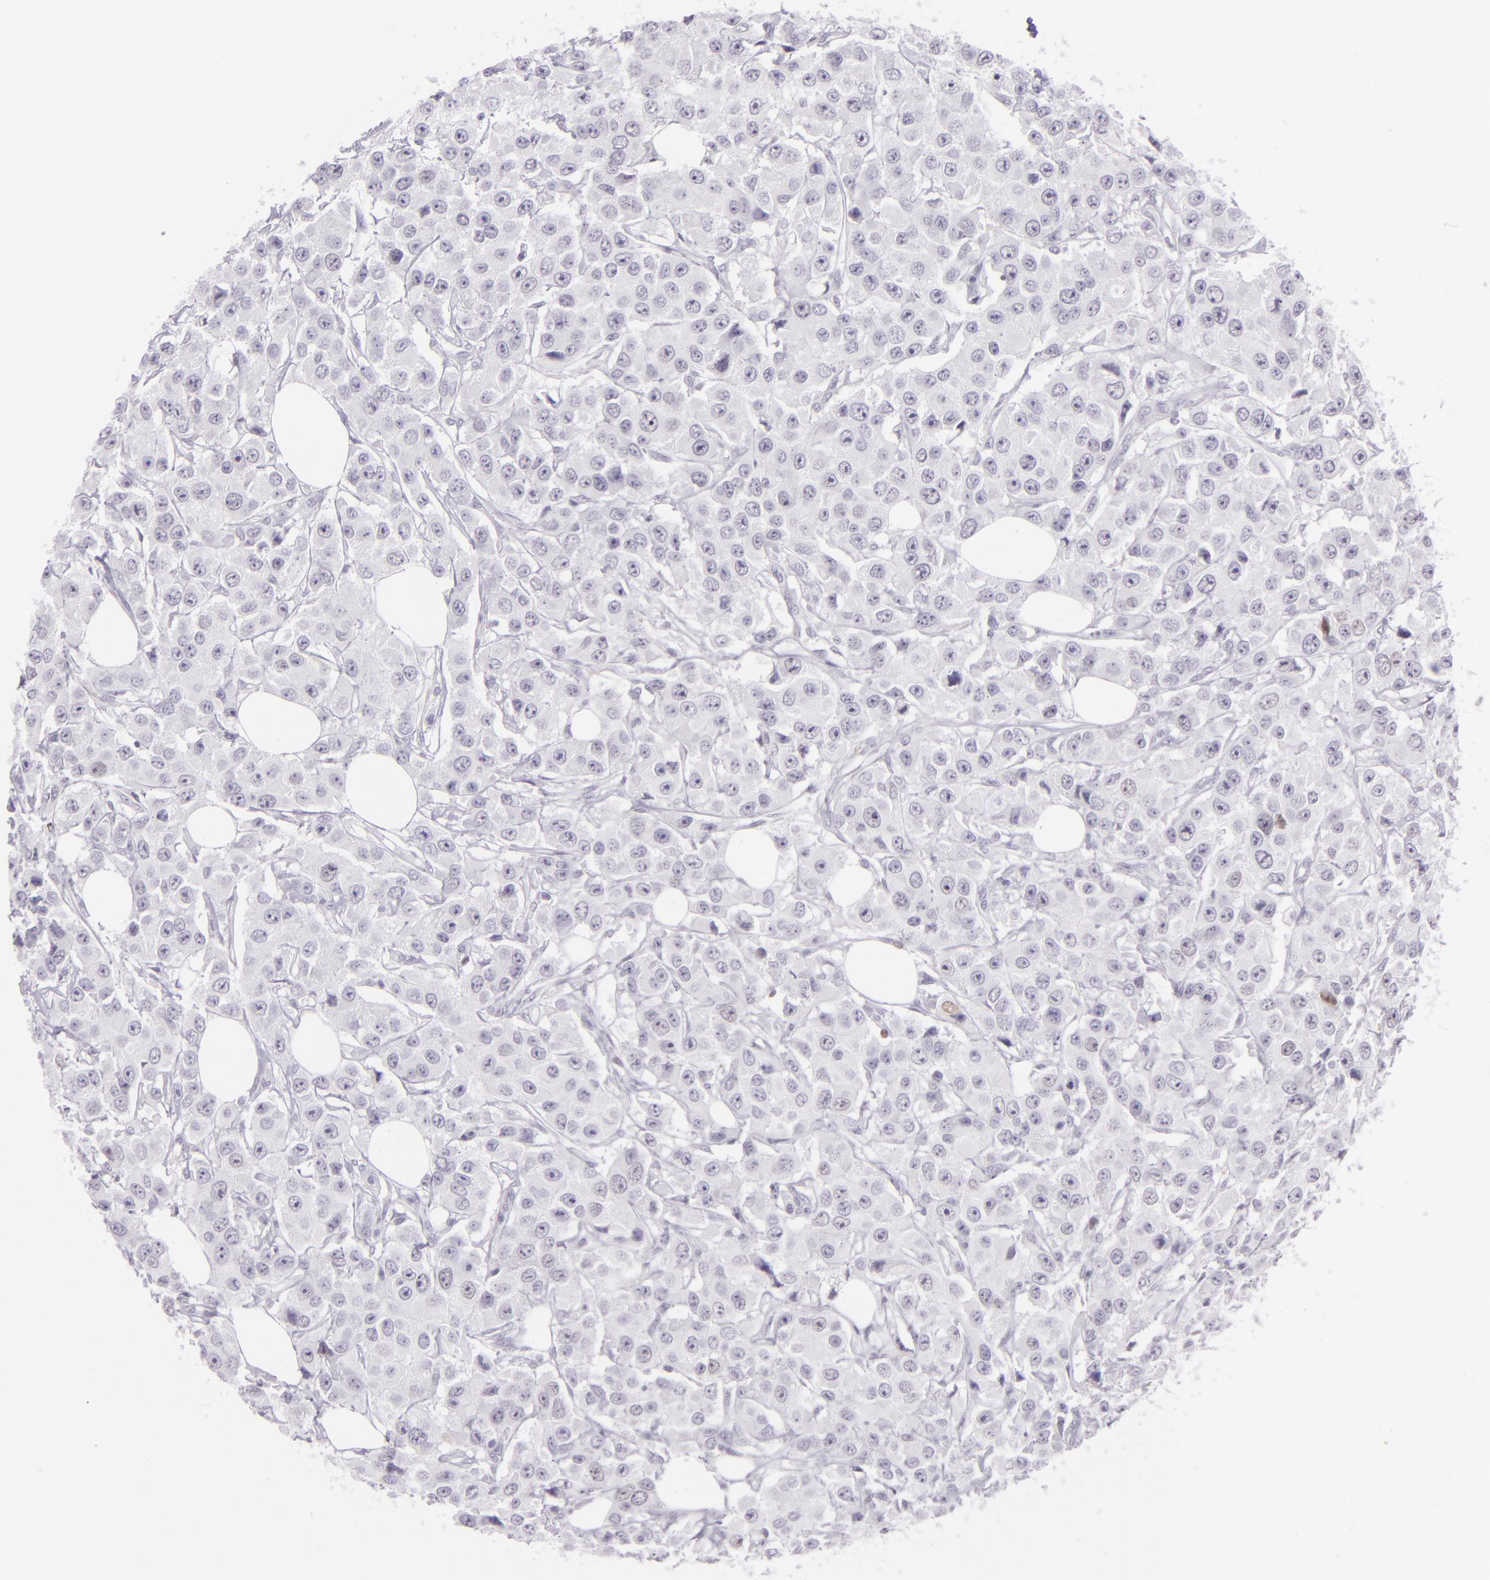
{"staining": {"intensity": "negative", "quantity": "none", "location": "none"}, "tissue": "breast cancer", "cell_type": "Tumor cells", "image_type": "cancer", "snomed": [{"axis": "morphology", "description": "Duct carcinoma"}, {"axis": "topography", "description": "Breast"}], "caption": "Micrograph shows no protein staining in tumor cells of invasive ductal carcinoma (breast) tissue.", "gene": "MCM3", "patient": {"sex": "female", "age": 58}}